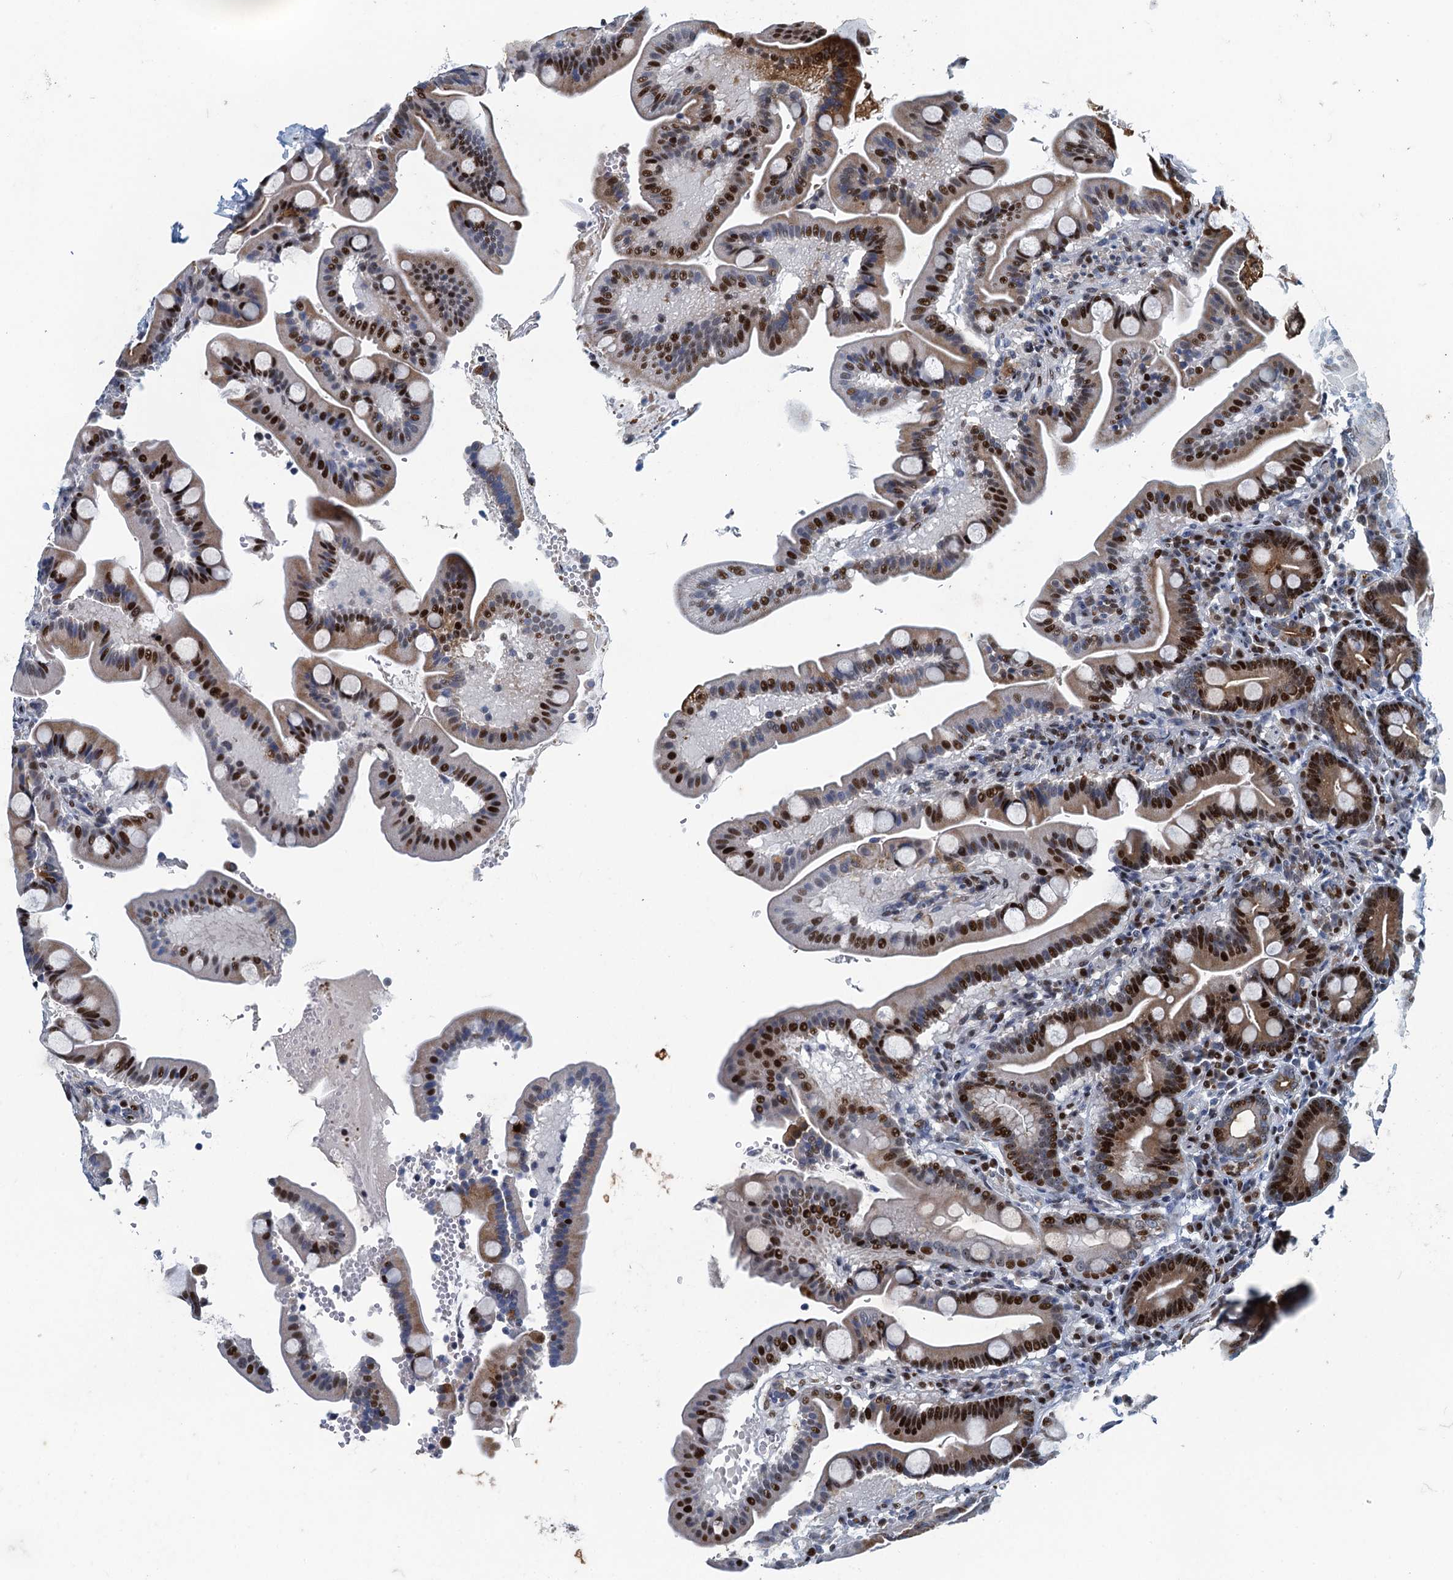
{"staining": {"intensity": "strong", "quantity": "25%-75%", "location": "cytoplasmic/membranous,nuclear"}, "tissue": "duodenum", "cell_type": "Glandular cells", "image_type": "normal", "snomed": [{"axis": "morphology", "description": "Normal tissue, NOS"}, {"axis": "topography", "description": "Duodenum"}], "caption": "DAB (3,3'-diaminobenzidine) immunohistochemical staining of unremarkable human duodenum shows strong cytoplasmic/membranous,nuclear protein positivity in approximately 25%-75% of glandular cells.", "gene": "ANKRD13D", "patient": {"sex": "male", "age": 54}}